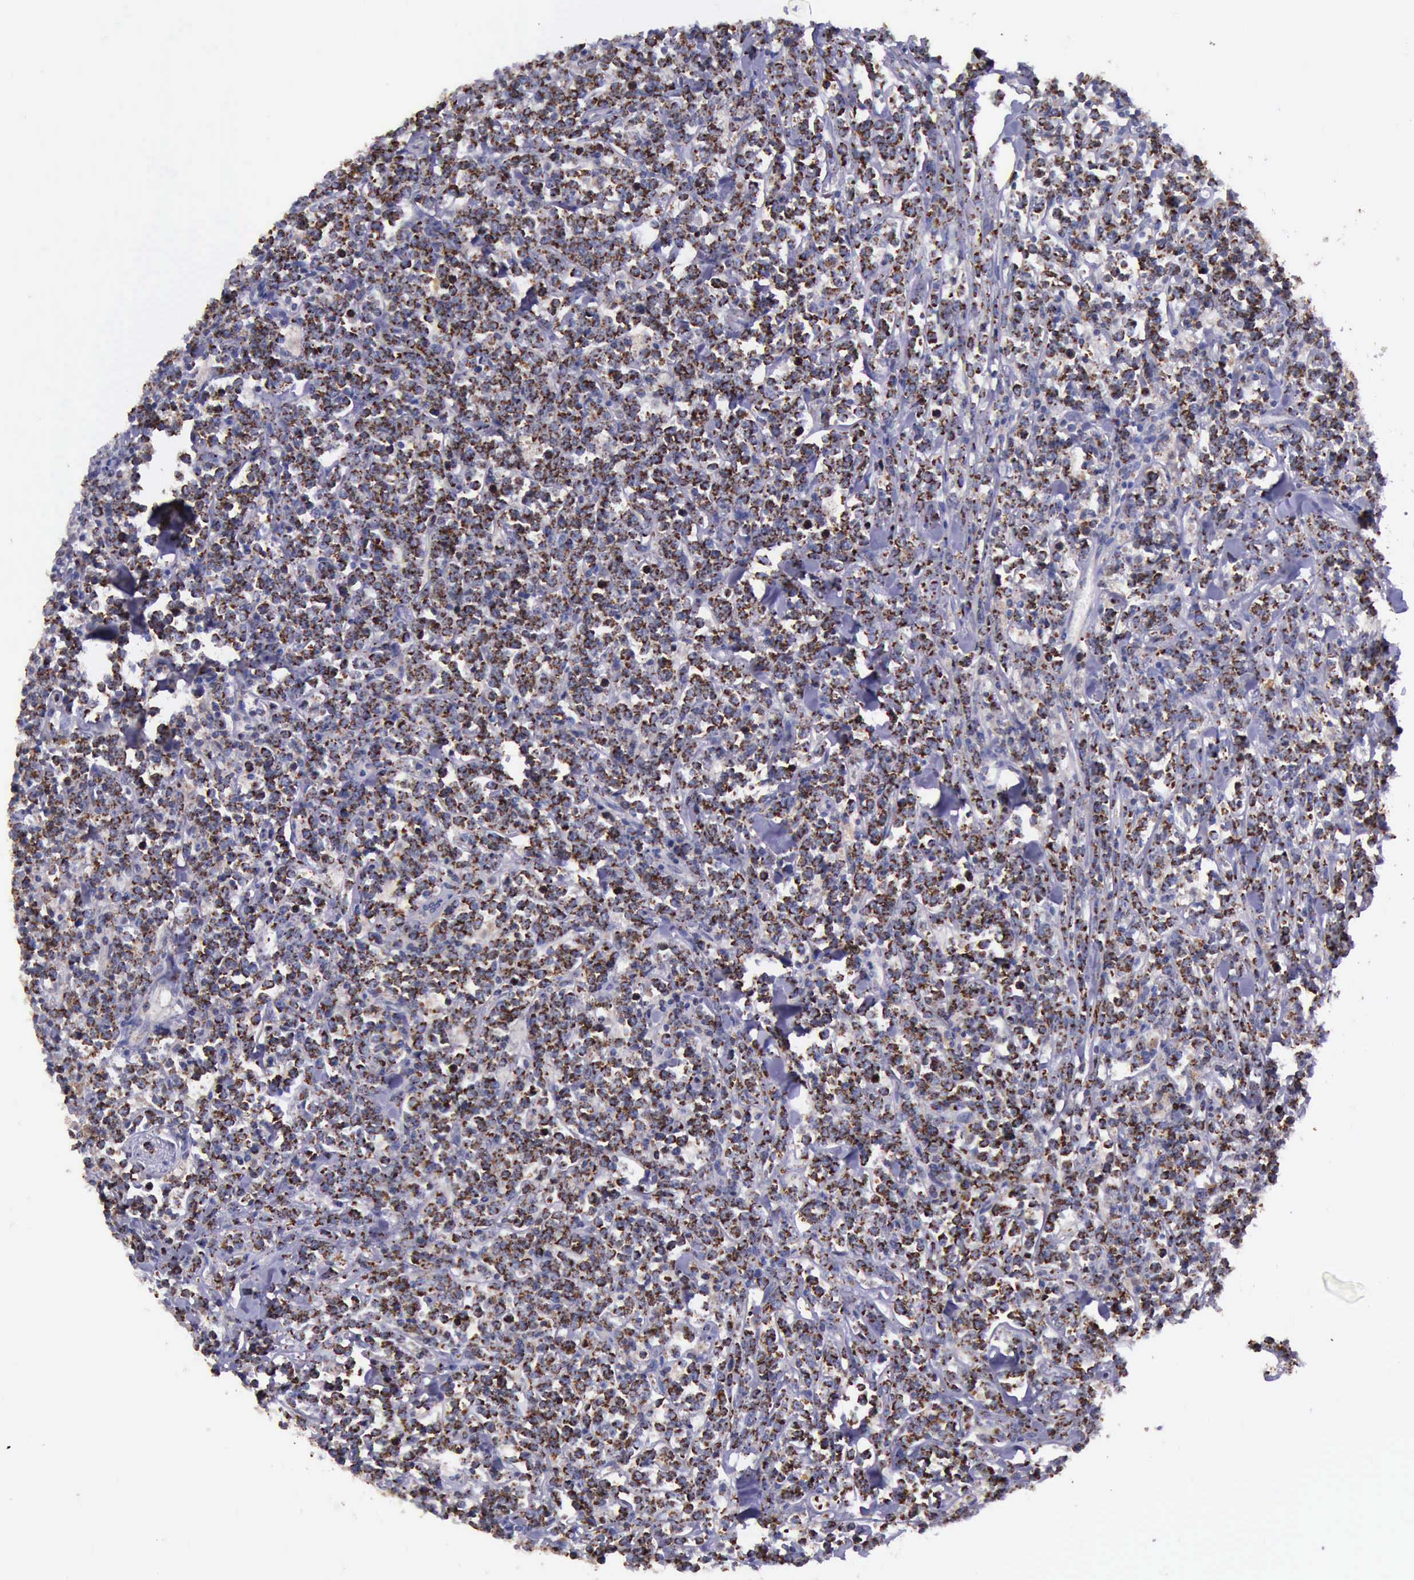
{"staining": {"intensity": "strong", "quantity": ">75%", "location": "cytoplasmic/membranous"}, "tissue": "lymphoma", "cell_type": "Tumor cells", "image_type": "cancer", "snomed": [{"axis": "morphology", "description": "Malignant lymphoma, non-Hodgkin's type, High grade"}, {"axis": "topography", "description": "Small intestine"}, {"axis": "topography", "description": "Colon"}], "caption": "Immunohistochemistry (IHC) histopathology image of lymphoma stained for a protein (brown), which demonstrates high levels of strong cytoplasmic/membranous positivity in about >75% of tumor cells.", "gene": "TXN2", "patient": {"sex": "male", "age": 8}}